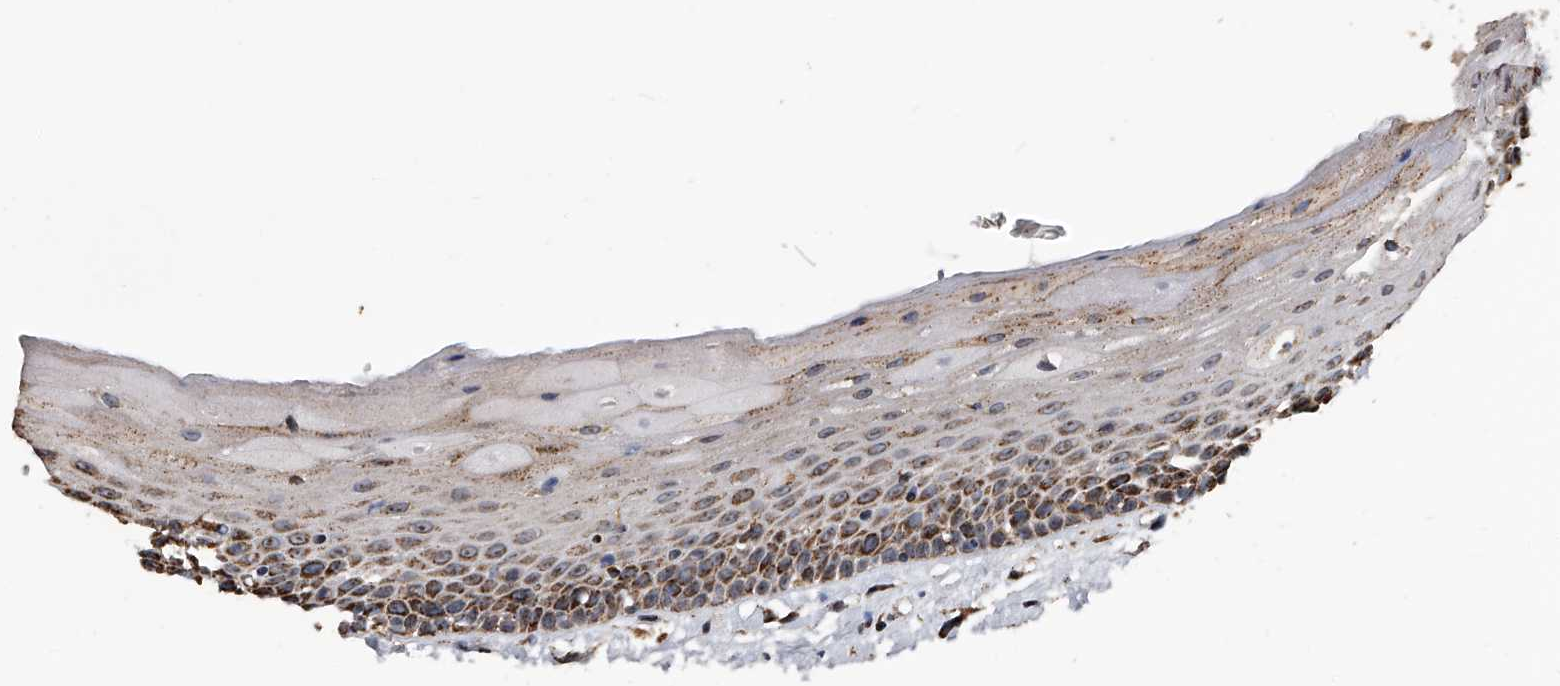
{"staining": {"intensity": "strong", "quantity": "25%-75%", "location": "cytoplasmic/membranous"}, "tissue": "oral mucosa", "cell_type": "Squamous epithelial cells", "image_type": "normal", "snomed": [{"axis": "morphology", "description": "Normal tissue, NOS"}, {"axis": "topography", "description": "Oral tissue"}], "caption": "High-magnification brightfield microscopy of benign oral mucosa stained with DAB (3,3'-diaminobenzidine) (brown) and counterstained with hematoxylin (blue). squamous epithelial cells exhibit strong cytoplasmic/membranous positivity is seen in about25%-75% of cells. (IHC, brightfield microscopy, high magnification).", "gene": "SMPDL3A", "patient": {"sex": "female", "age": 76}}